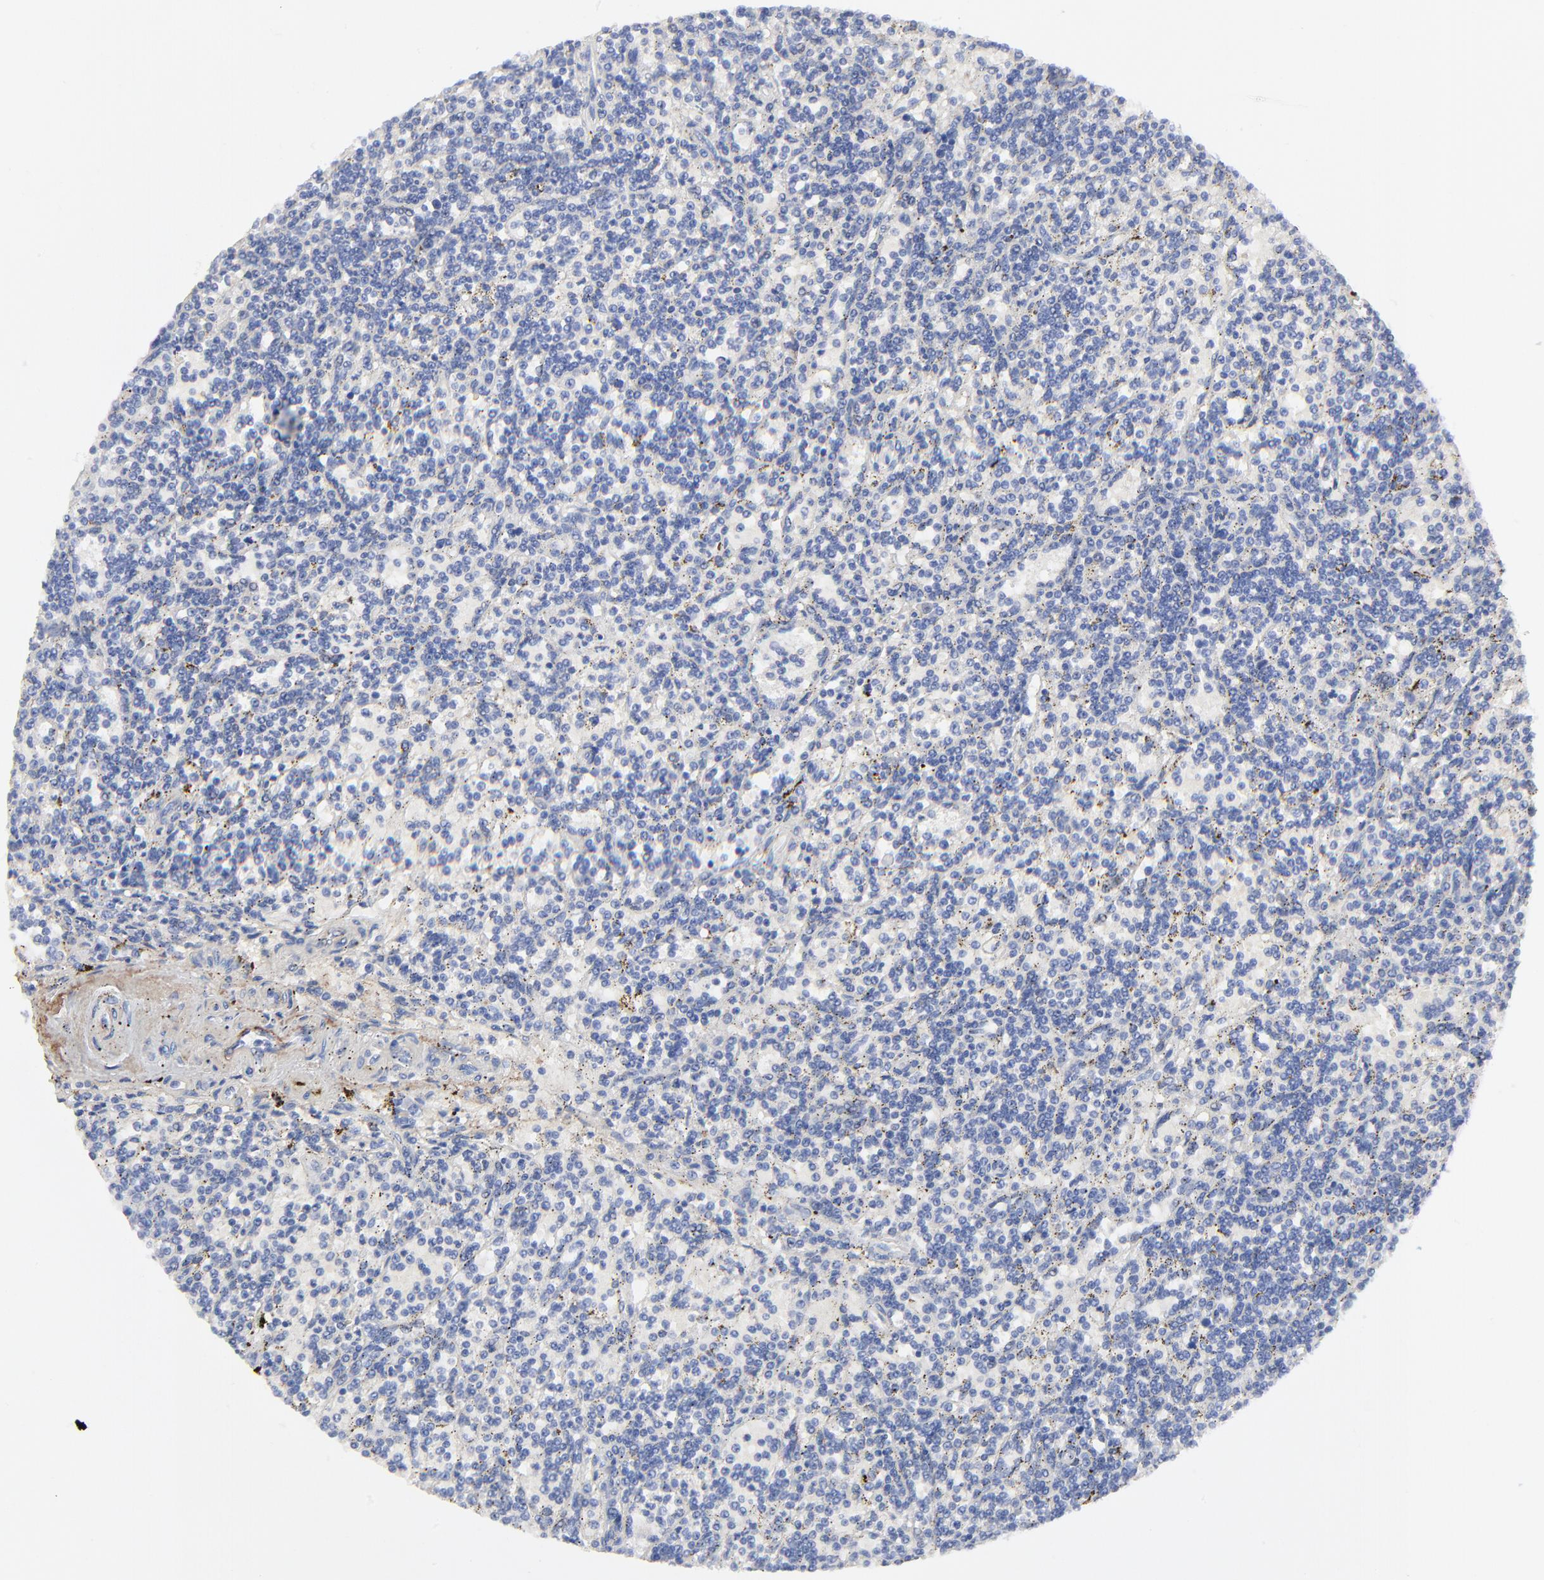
{"staining": {"intensity": "negative", "quantity": "none", "location": "none"}, "tissue": "lymphoma", "cell_type": "Tumor cells", "image_type": "cancer", "snomed": [{"axis": "morphology", "description": "Malignant lymphoma, non-Hodgkin's type, Low grade"}, {"axis": "topography", "description": "Spleen"}], "caption": "Lymphoma stained for a protein using immunohistochemistry displays no expression tumor cells.", "gene": "FBLN2", "patient": {"sex": "male", "age": 73}}